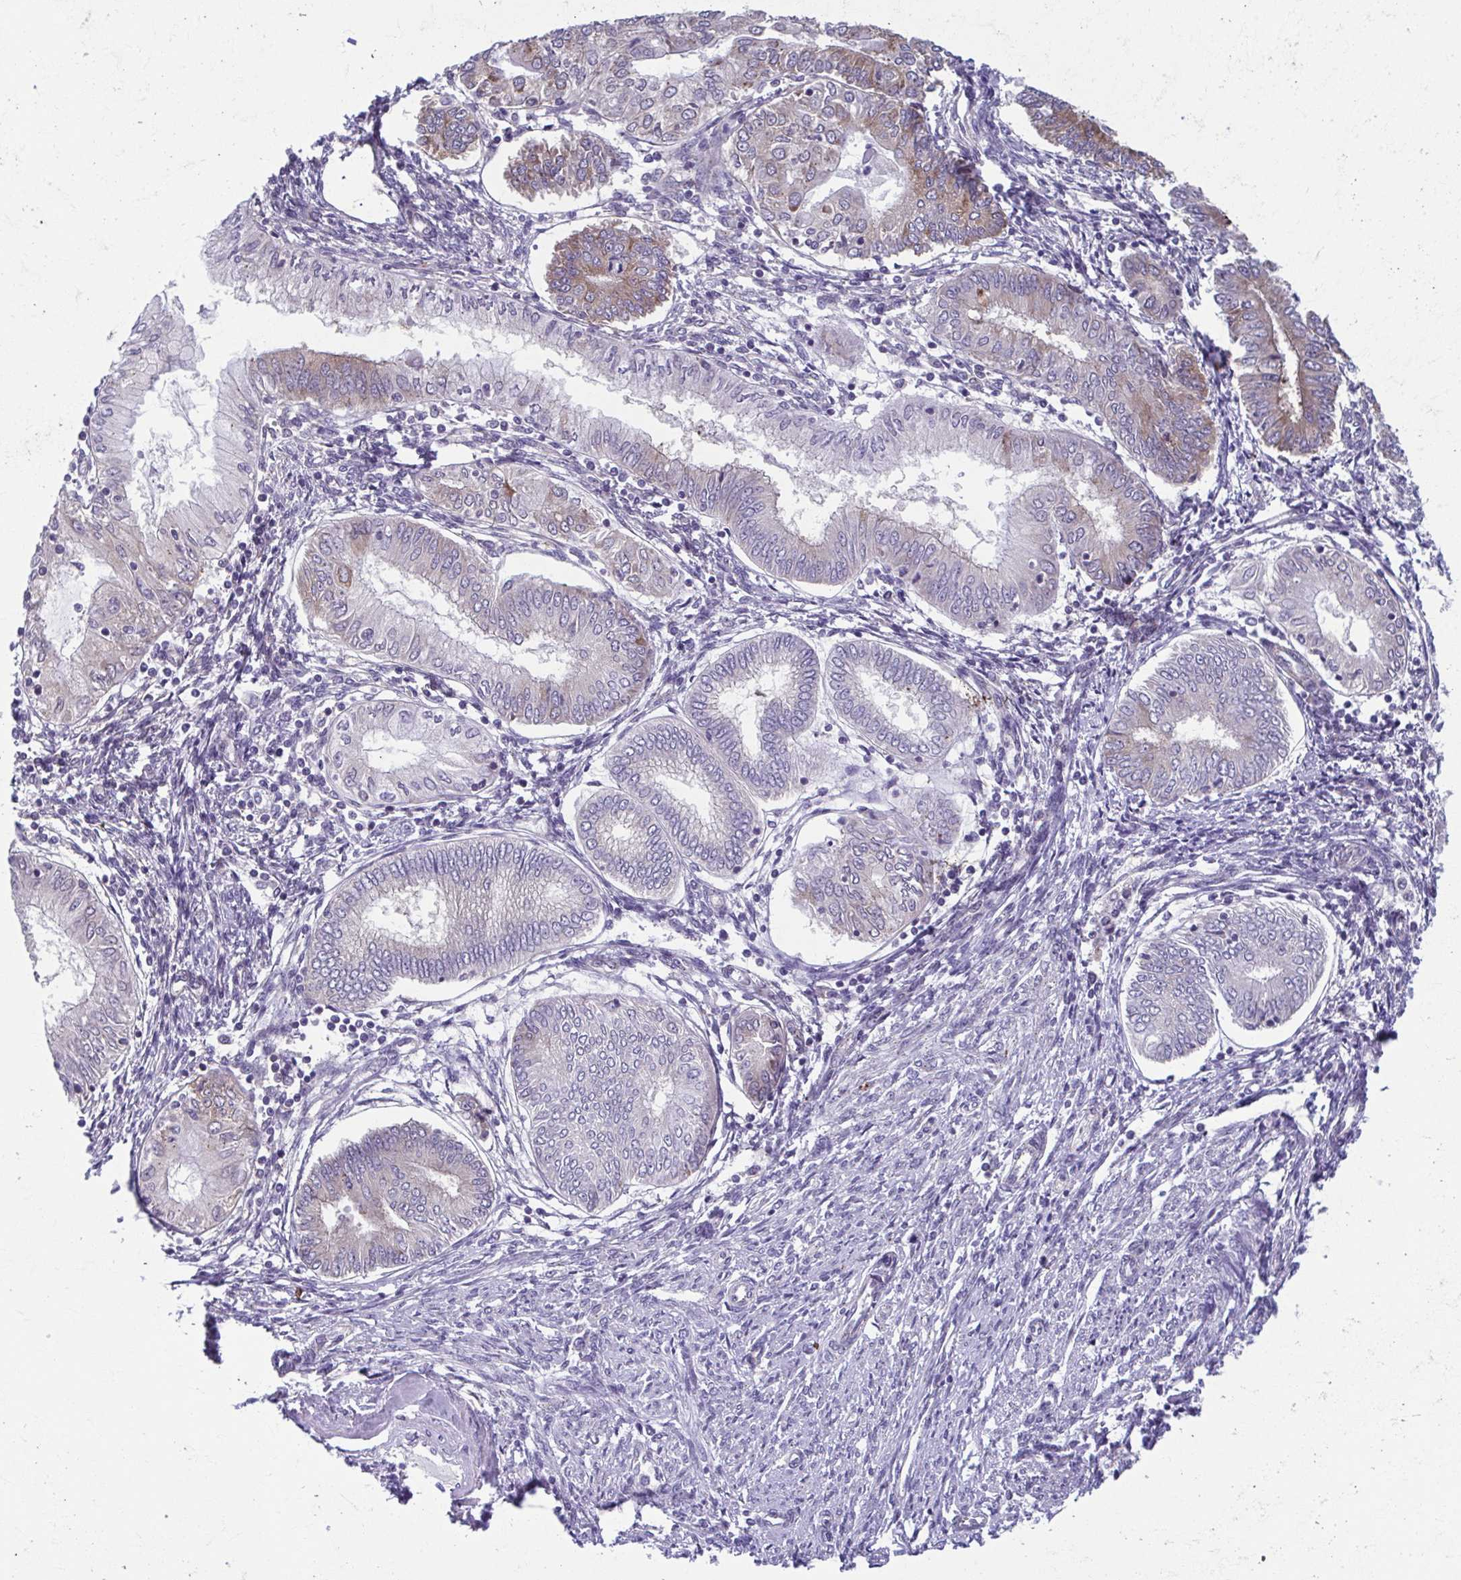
{"staining": {"intensity": "weak", "quantity": "<25%", "location": "cytoplasmic/membranous"}, "tissue": "endometrial cancer", "cell_type": "Tumor cells", "image_type": "cancer", "snomed": [{"axis": "morphology", "description": "Adenocarcinoma, NOS"}, {"axis": "topography", "description": "Endometrium"}], "caption": "Immunohistochemical staining of endometrial cancer (adenocarcinoma) demonstrates no significant expression in tumor cells.", "gene": "TMEM108", "patient": {"sex": "female", "age": 68}}